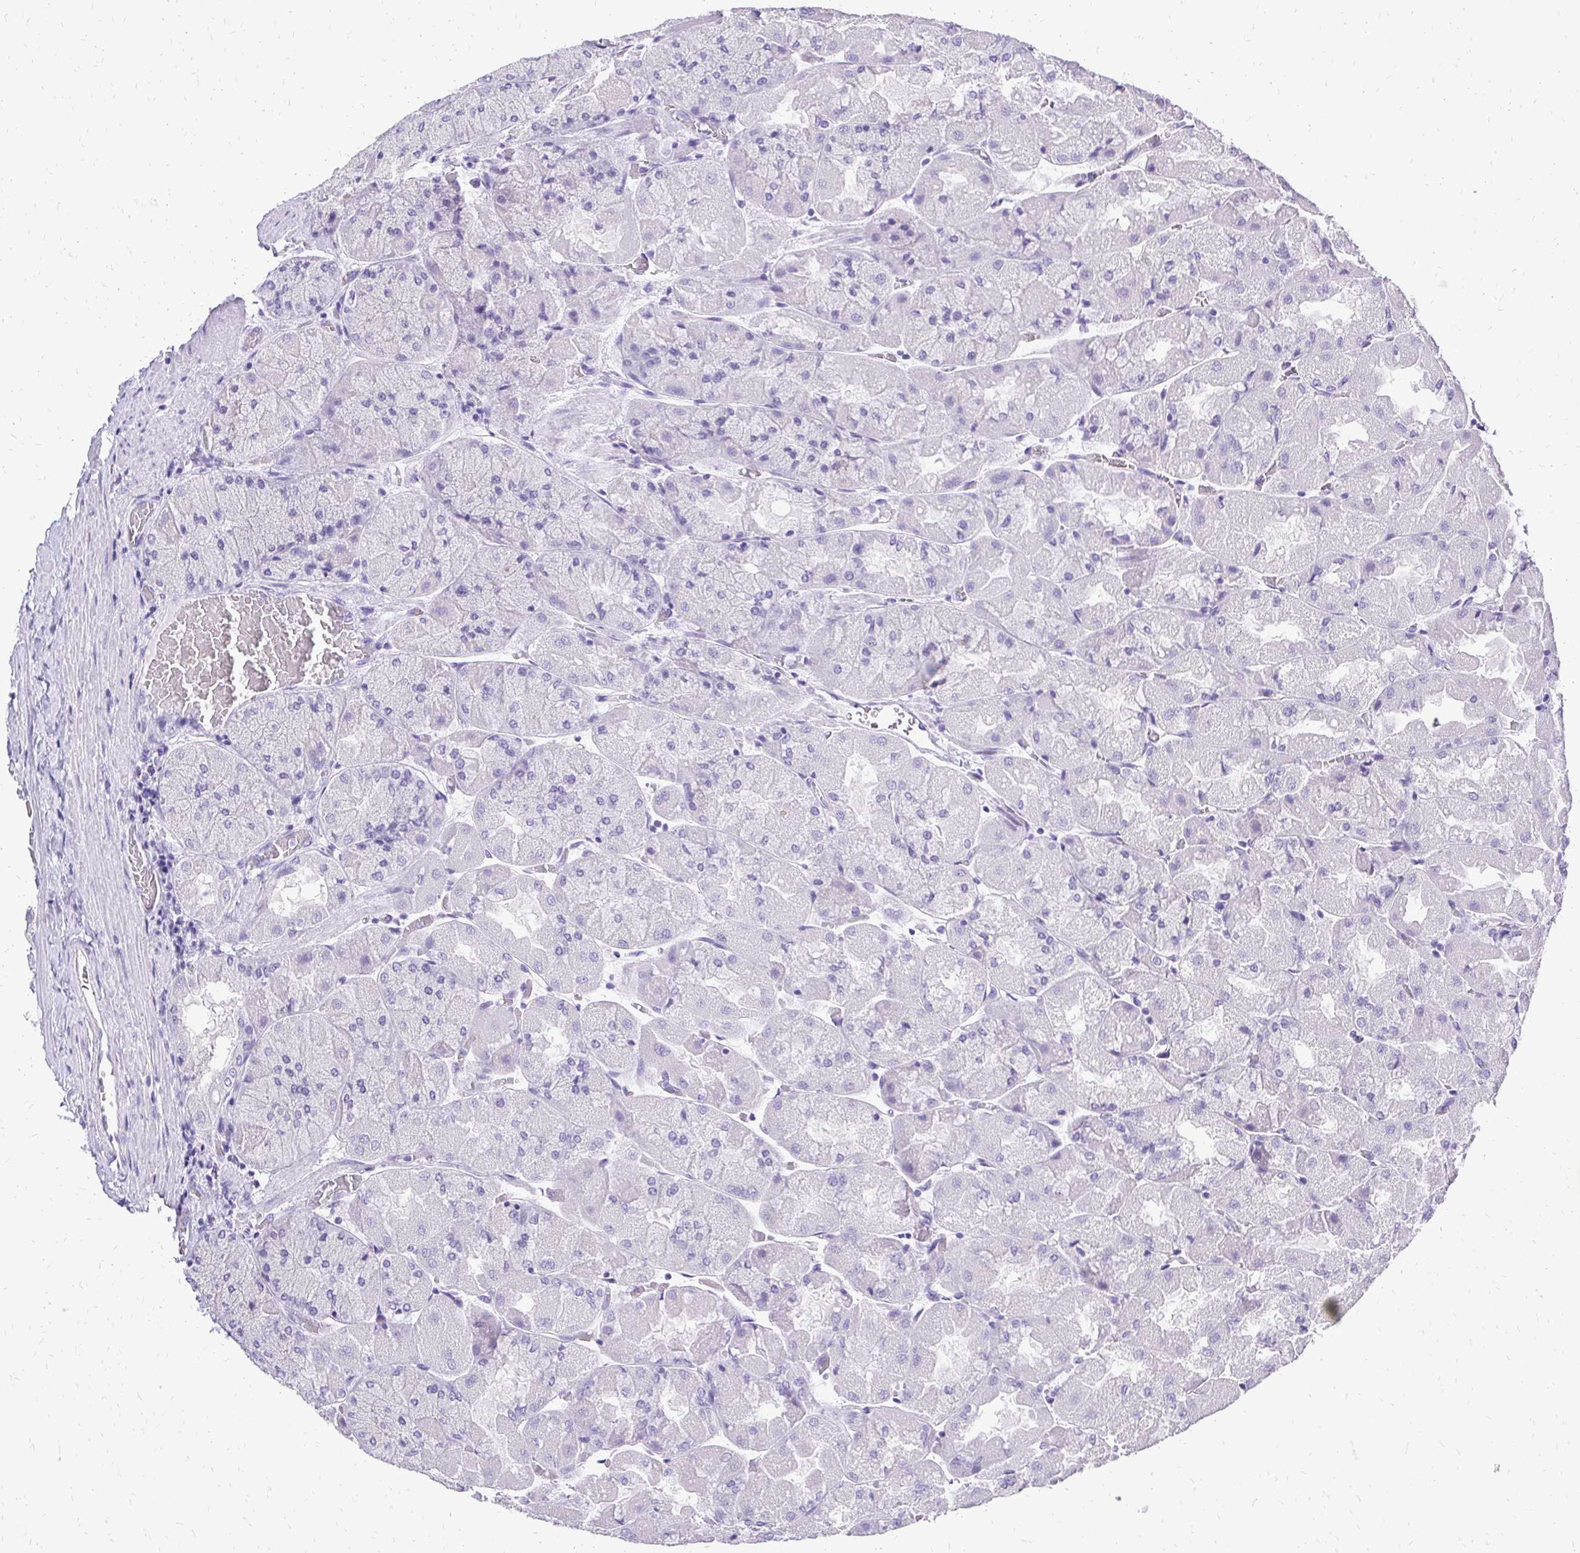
{"staining": {"intensity": "weak", "quantity": "<25%", "location": "cytoplasmic/membranous"}, "tissue": "stomach", "cell_type": "Glandular cells", "image_type": "normal", "snomed": [{"axis": "morphology", "description": "Normal tissue, NOS"}, {"axis": "topography", "description": "Stomach"}], "caption": "IHC image of unremarkable stomach stained for a protein (brown), which exhibits no expression in glandular cells. (Stains: DAB immunohistochemistry with hematoxylin counter stain, Microscopy: brightfield microscopy at high magnification).", "gene": "SLC32A1", "patient": {"sex": "female", "age": 61}}